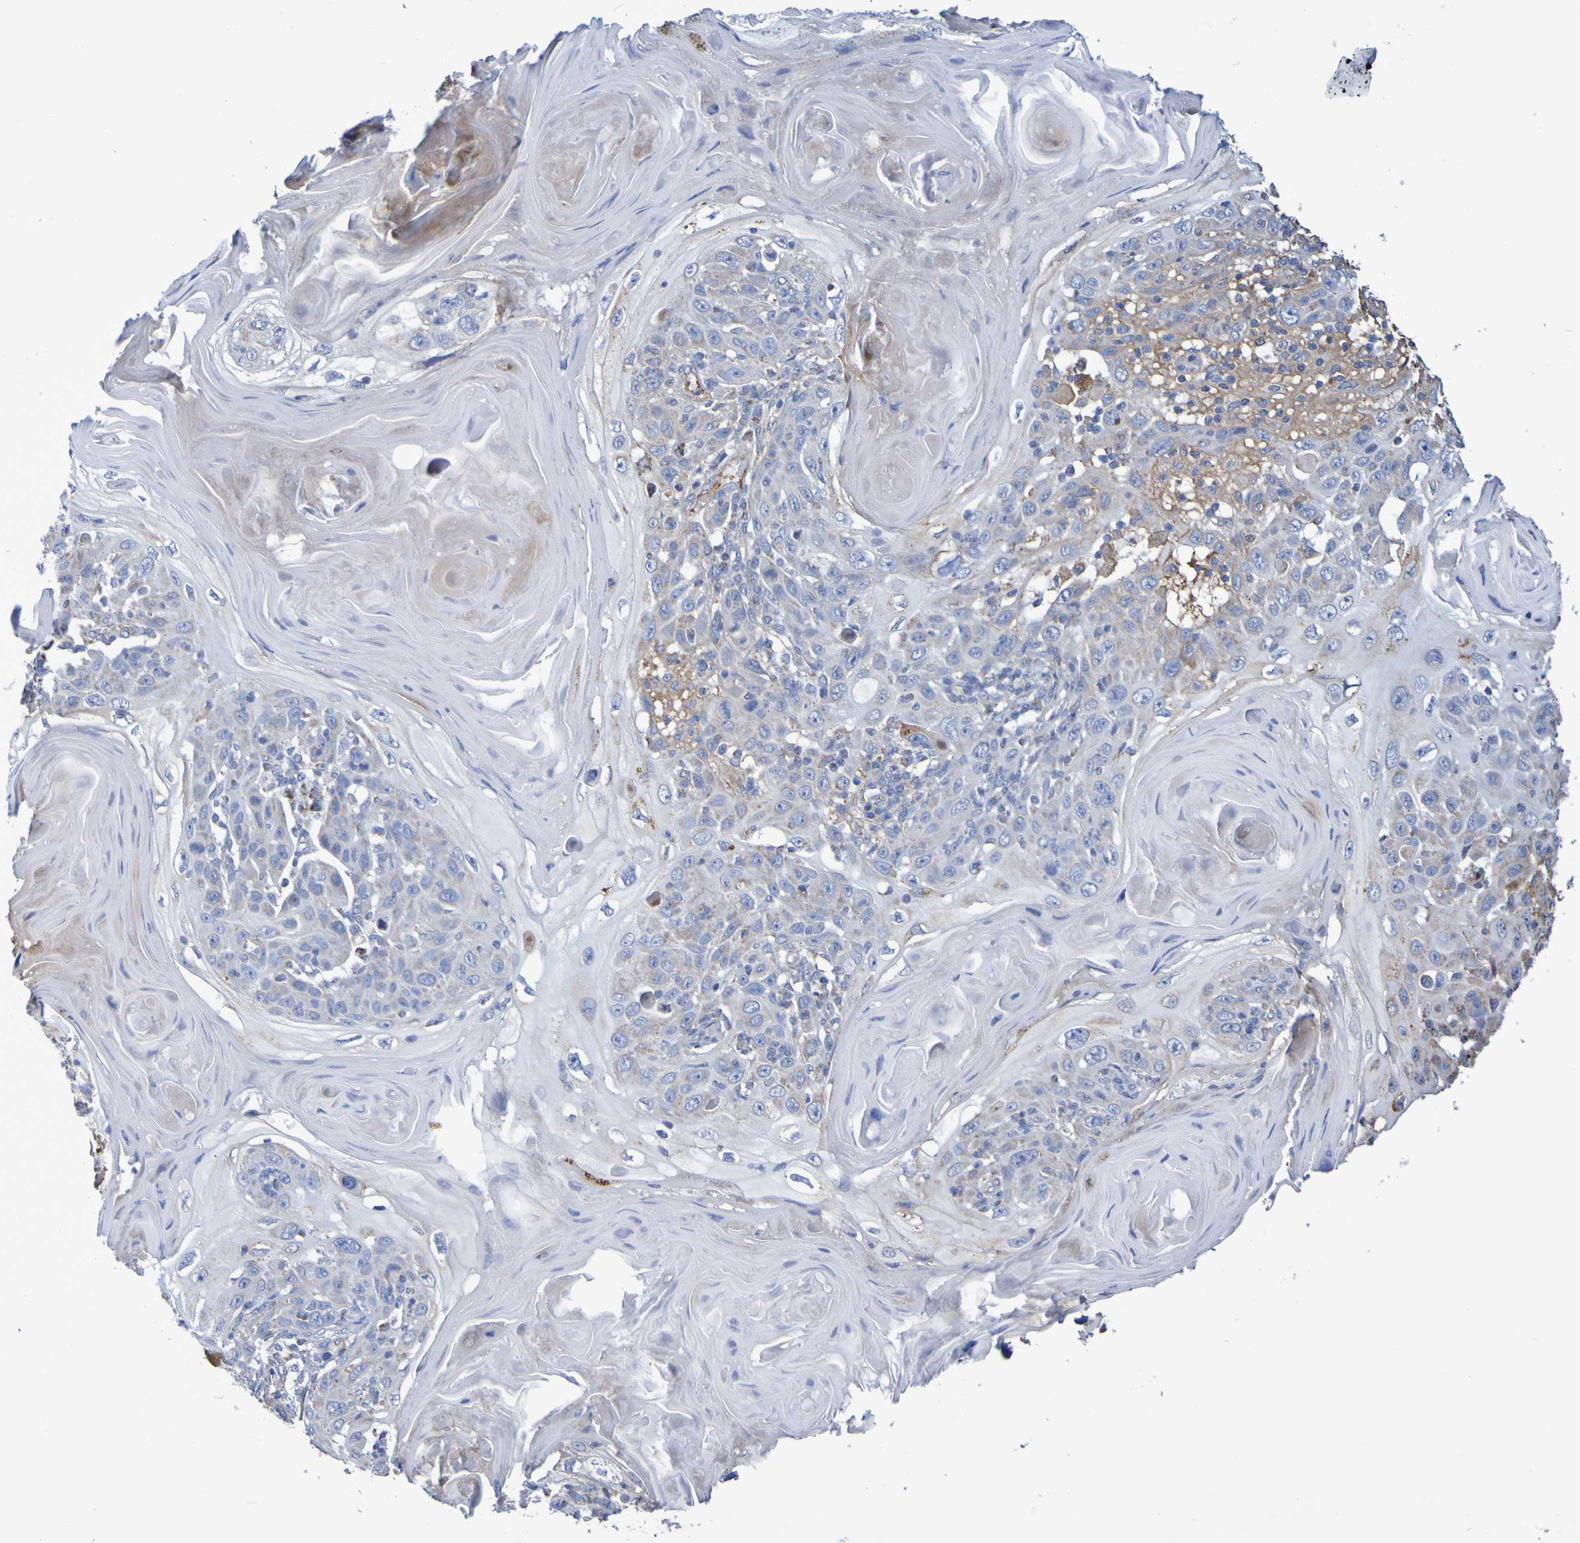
{"staining": {"intensity": "weak", "quantity": "<25%", "location": "cytoplasmic/membranous"}, "tissue": "skin cancer", "cell_type": "Tumor cells", "image_type": "cancer", "snomed": [{"axis": "morphology", "description": "Squamous cell carcinoma, NOS"}, {"axis": "topography", "description": "Skin"}], "caption": "This is an IHC photomicrograph of human skin cancer. There is no positivity in tumor cells.", "gene": "CNTN2", "patient": {"sex": "female", "age": 88}}